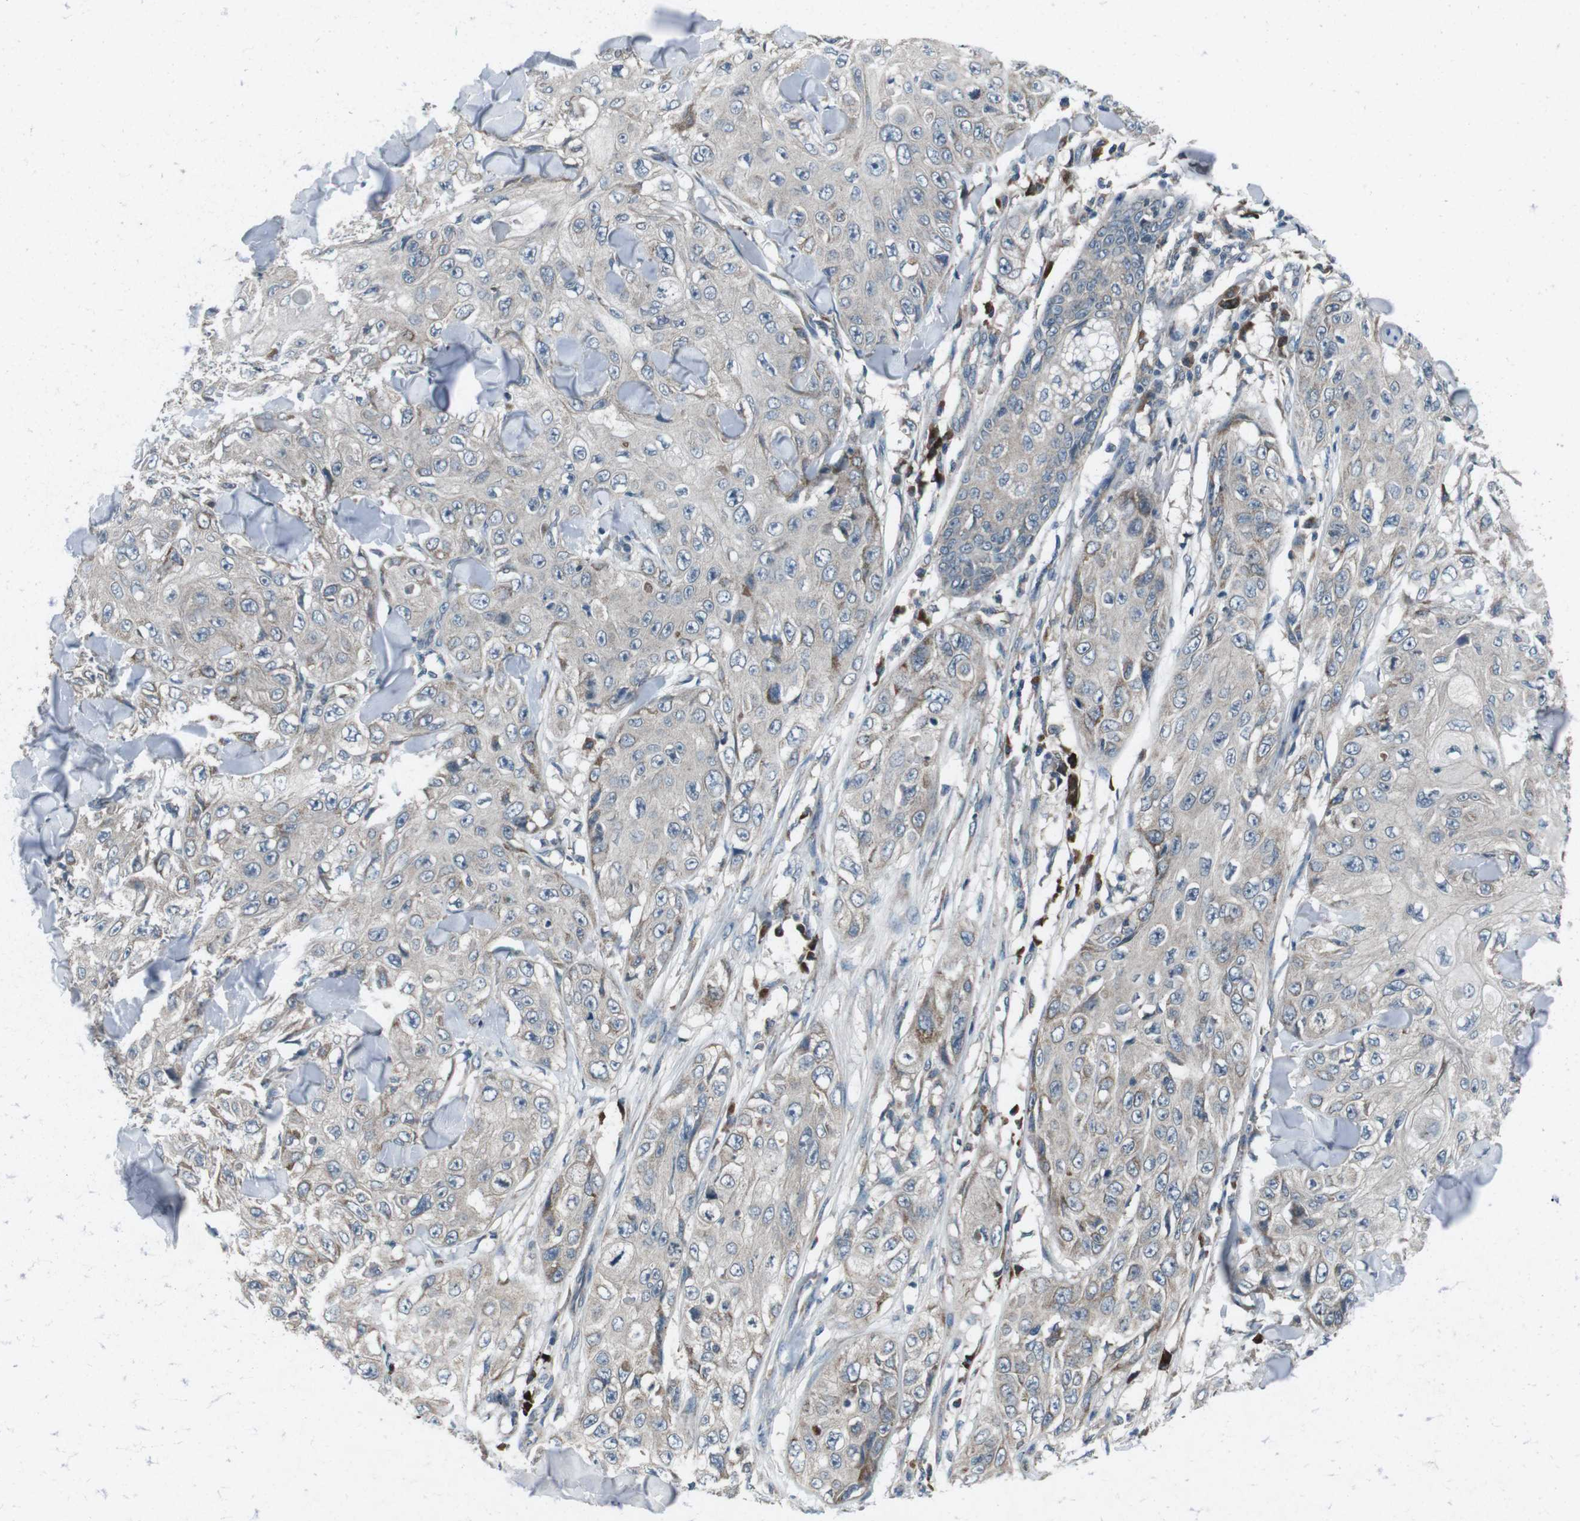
{"staining": {"intensity": "negative", "quantity": "none", "location": "none"}, "tissue": "skin cancer", "cell_type": "Tumor cells", "image_type": "cancer", "snomed": [{"axis": "morphology", "description": "Squamous cell carcinoma, NOS"}, {"axis": "topography", "description": "Skin"}], "caption": "The immunohistochemistry (IHC) histopathology image has no significant expression in tumor cells of skin cancer (squamous cell carcinoma) tissue.", "gene": "CDK16", "patient": {"sex": "male", "age": 86}}